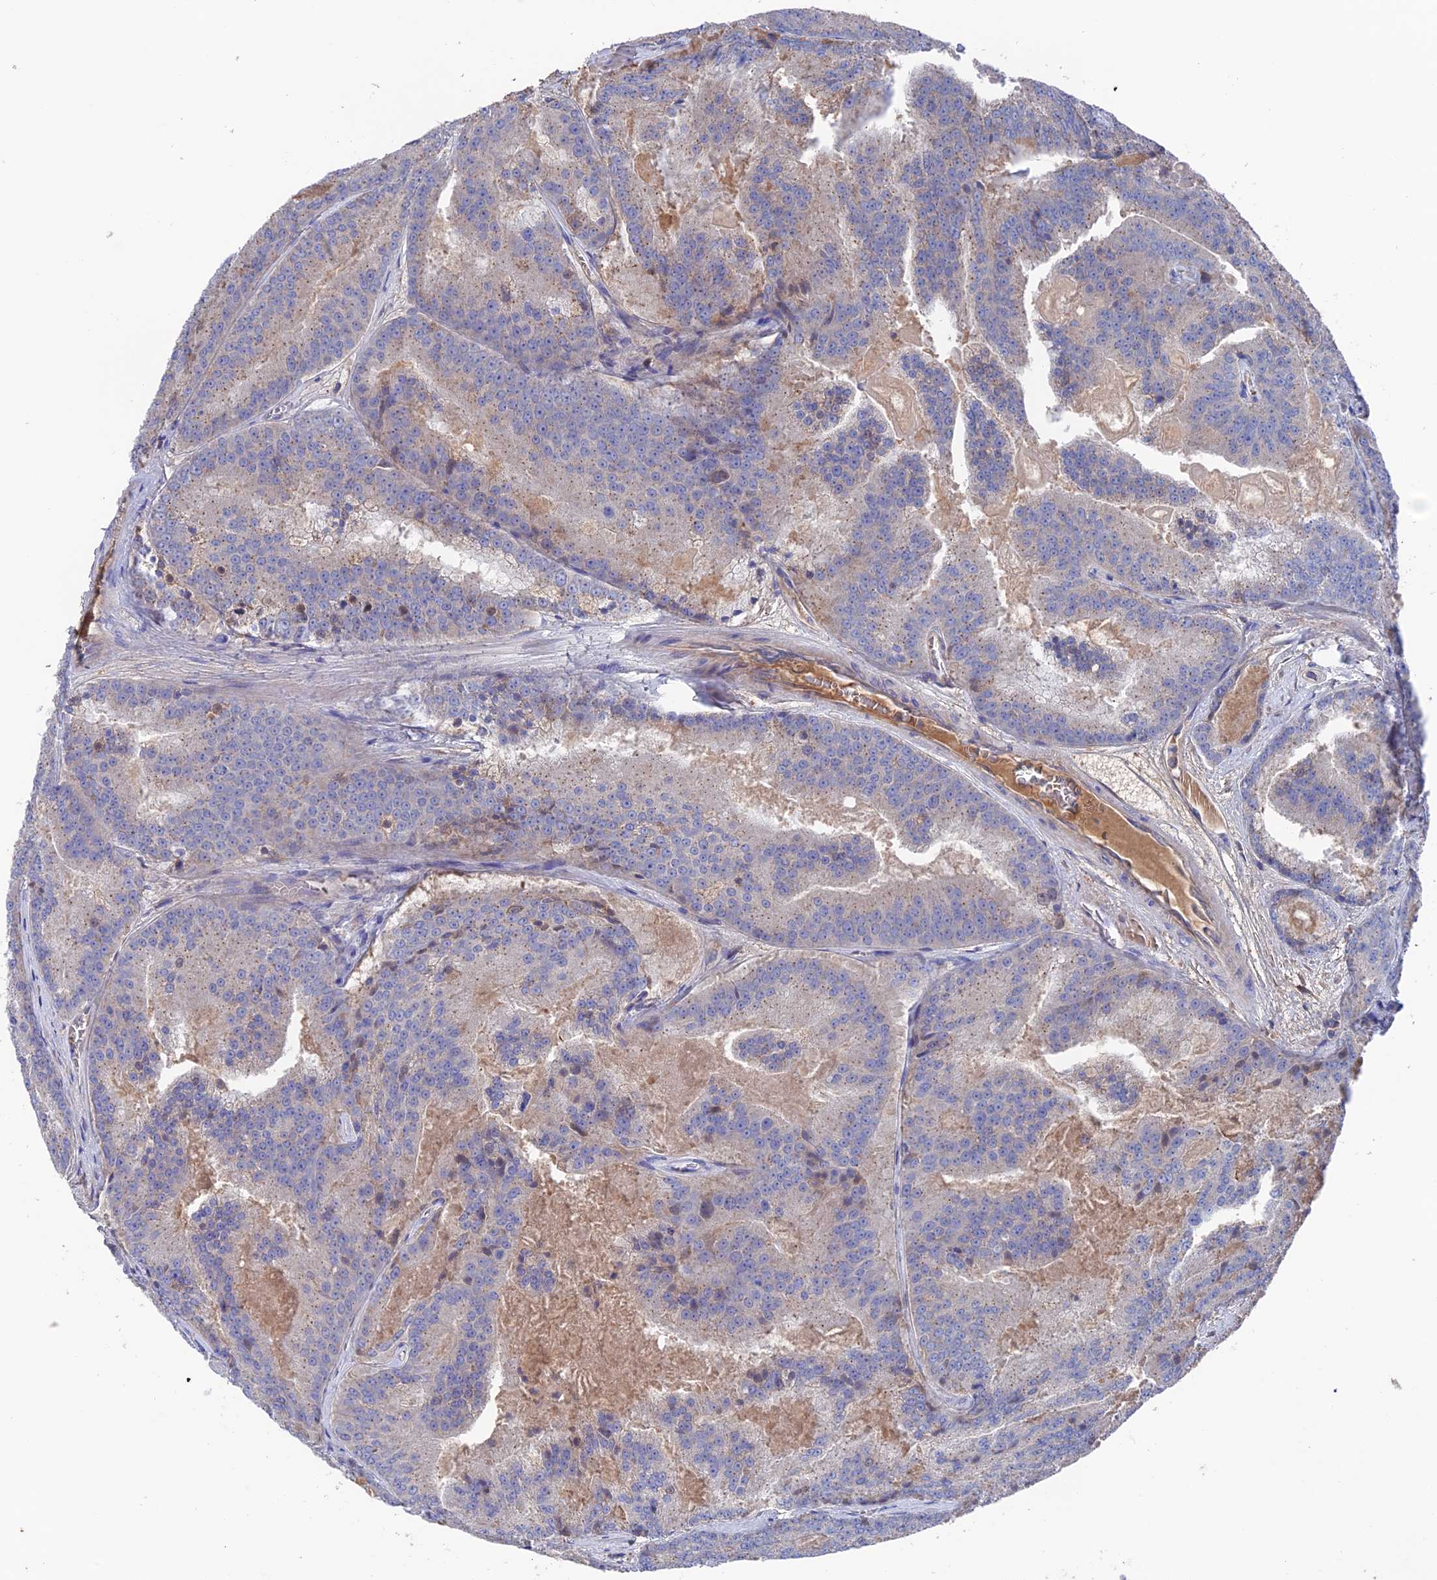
{"staining": {"intensity": "negative", "quantity": "none", "location": "none"}, "tissue": "prostate cancer", "cell_type": "Tumor cells", "image_type": "cancer", "snomed": [{"axis": "morphology", "description": "Adenocarcinoma, High grade"}, {"axis": "topography", "description": "Prostate"}], "caption": "High-grade adenocarcinoma (prostate) was stained to show a protein in brown. There is no significant expression in tumor cells.", "gene": "HPF1", "patient": {"sex": "male", "age": 61}}